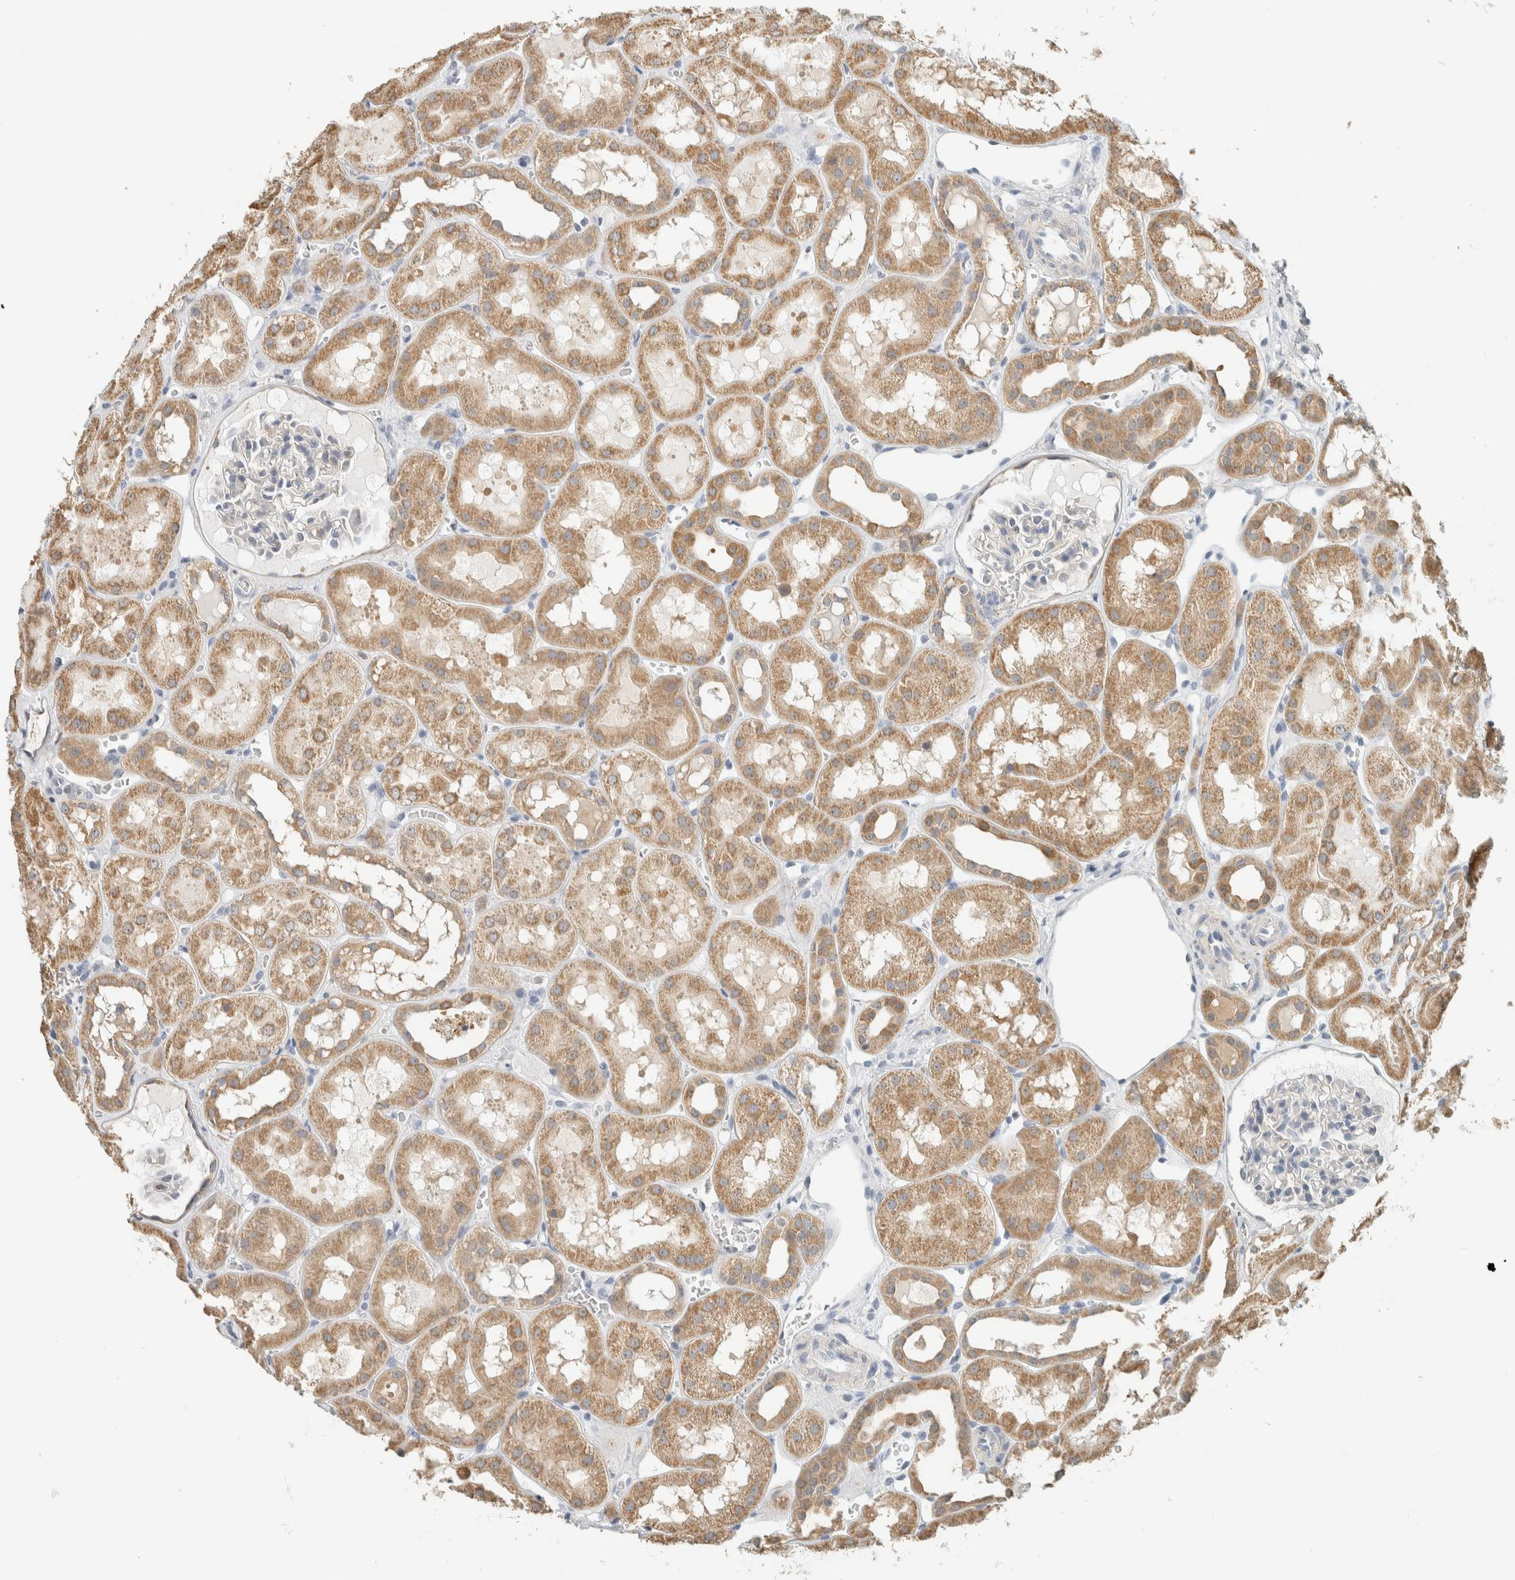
{"staining": {"intensity": "negative", "quantity": "none", "location": "none"}, "tissue": "kidney", "cell_type": "Cells in glomeruli", "image_type": "normal", "snomed": [{"axis": "morphology", "description": "Normal tissue, NOS"}, {"axis": "topography", "description": "Kidney"}, {"axis": "topography", "description": "Urinary bladder"}], "caption": "High power microscopy photomicrograph of an immunohistochemistry photomicrograph of normal kidney, revealing no significant expression in cells in glomeruli.", "gene": "CAPG", "patient": {"sex": "male", "age": 16}}